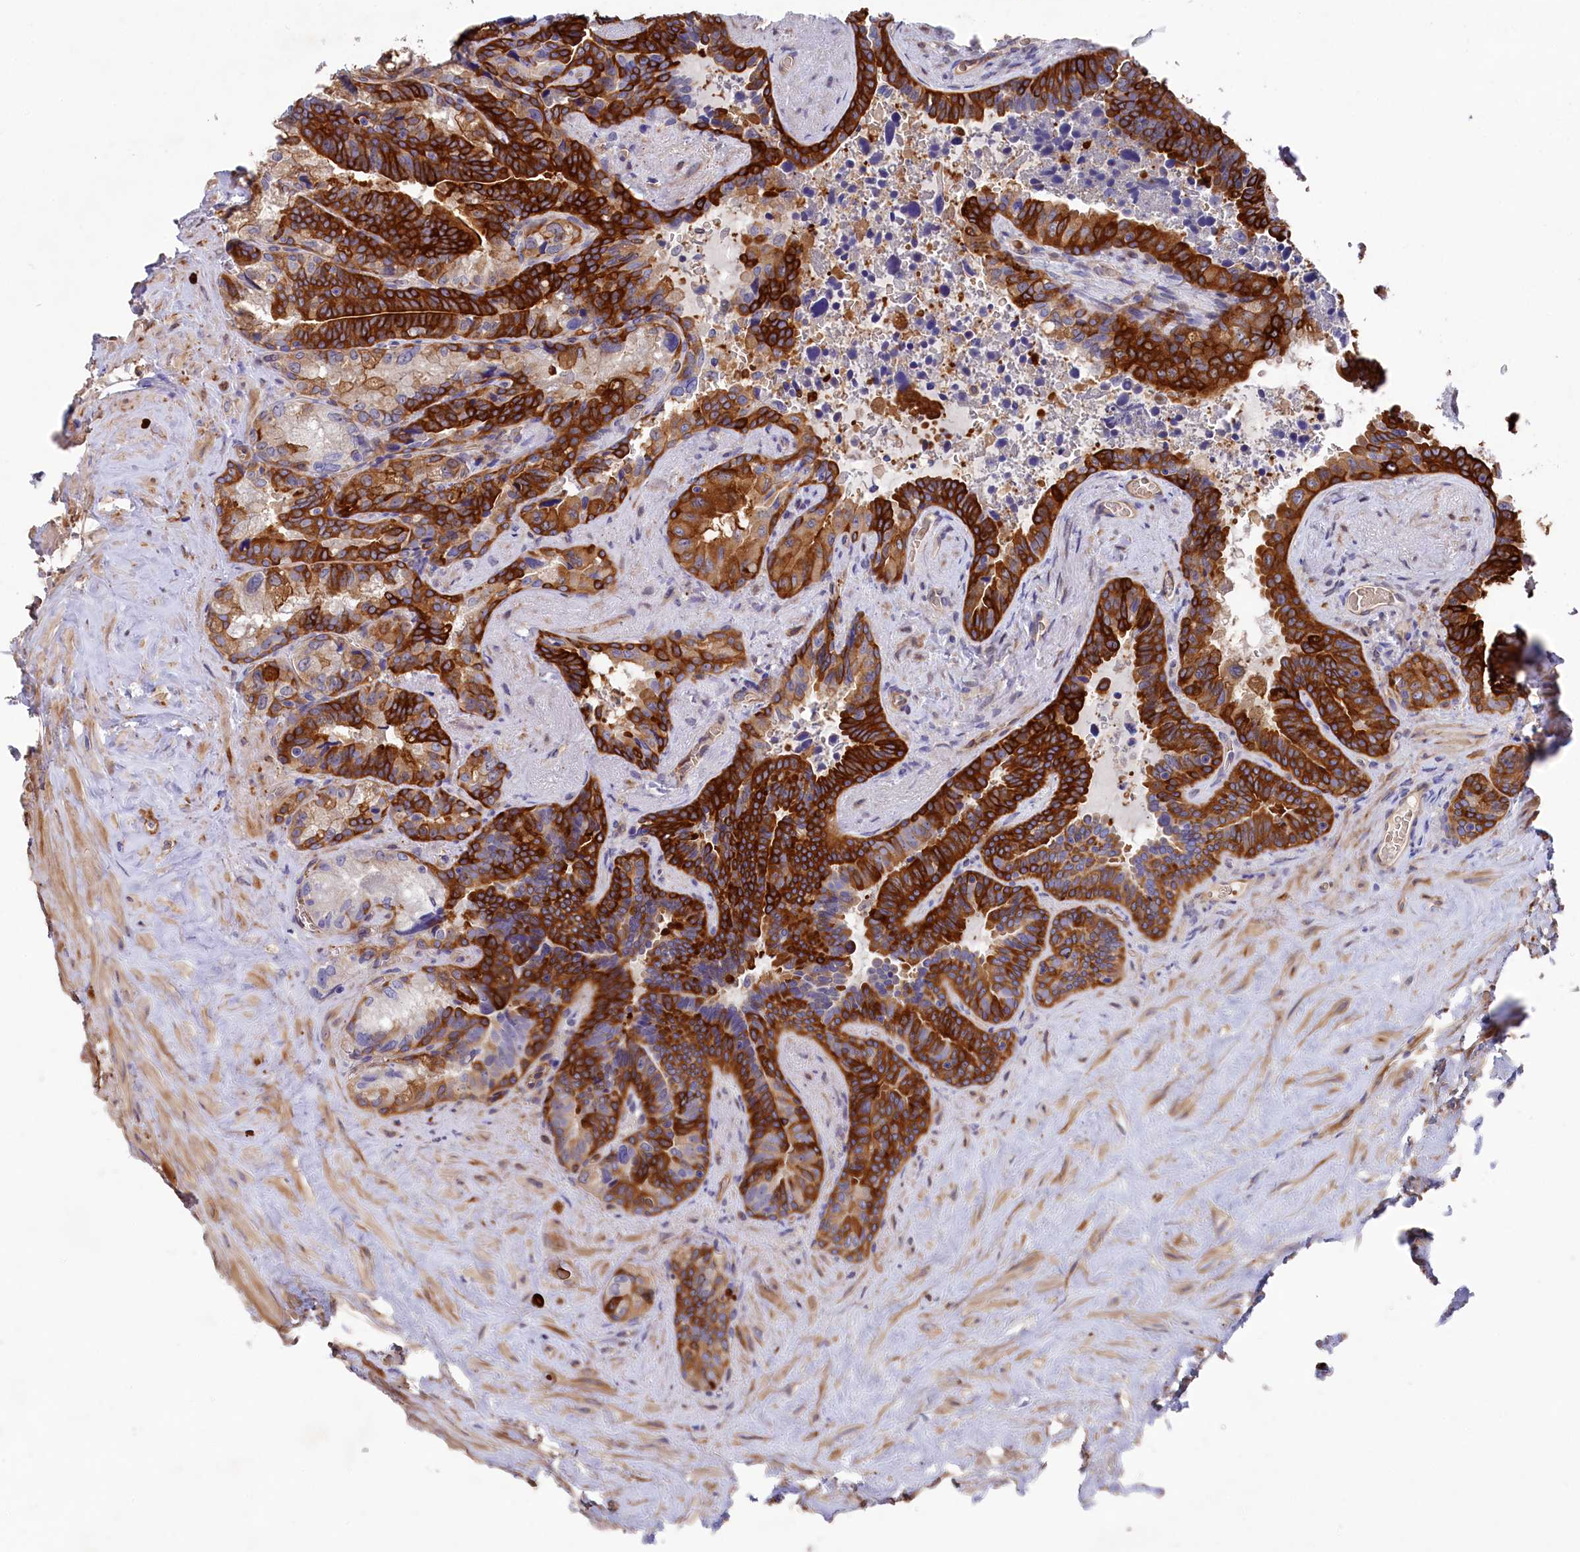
{"staining": {"intensity": "strong", "quantity": "25%-75%", "location": "cytoplasmic/membranous"}, "tissue": "seminal vesicle", "cell_type": "Glandular cells", "image_type": "normal", "snomed": [{"axis": "morphology", "description": "Normal tissue, NOS"}, {"axis": "topography", "description": "Seminal veicle"}], "caption": "Strong cytoplasmic/membranous protein staining is appreciated in about 25%-75% of glandular cells in seminal vesicle. (Stains: DAB (3,3'-diaminobenzidine) in brown, nuclei in blue, Microscopy: brightfield microscopy at high magnification).", "gene": "LHFPL4", "patient": {"sex": "male", "age": 68}}